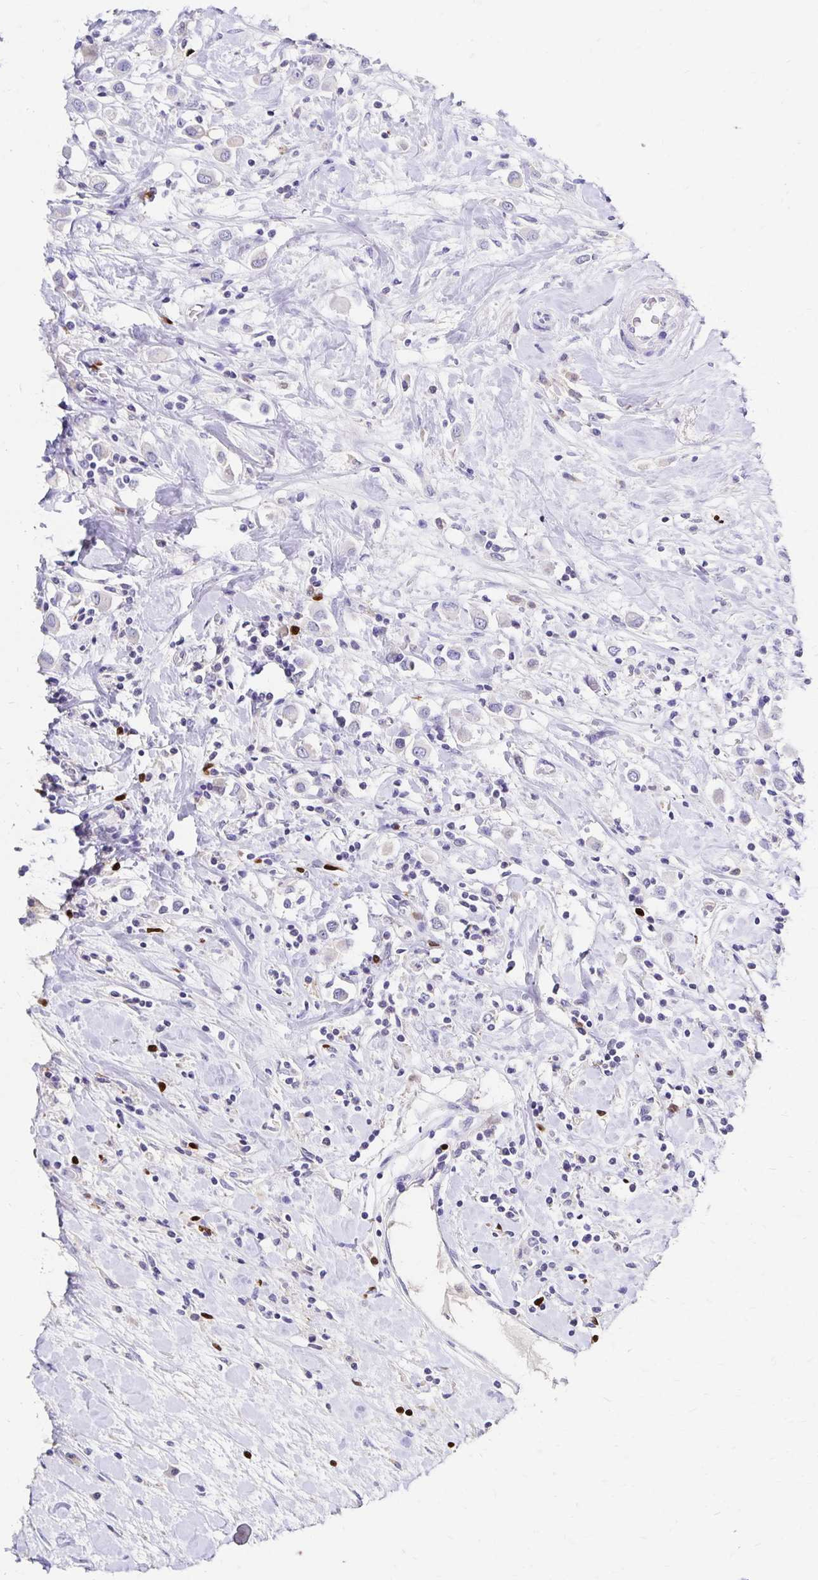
{"staining": {"intensity": "negative", "quantity": "none", "location": "none"}, "tissue": "breast cancer", "cell_type": "Tumor cells", "image_type": "cancer", "snomed": [{"axis": "morphology", "description": "Duct carcinoma"}, {"axis": "topography", "description": "Breast"}], "caption": "High magnification brightfield microscopy of breast infiltrating ductal carcinoma stained with DAB (brown) and counterstained with hematoxylin (blue): tumor cells show no significant staining.", "gene": "PAX5", "patient": {"sex": "female", "age": 61}}